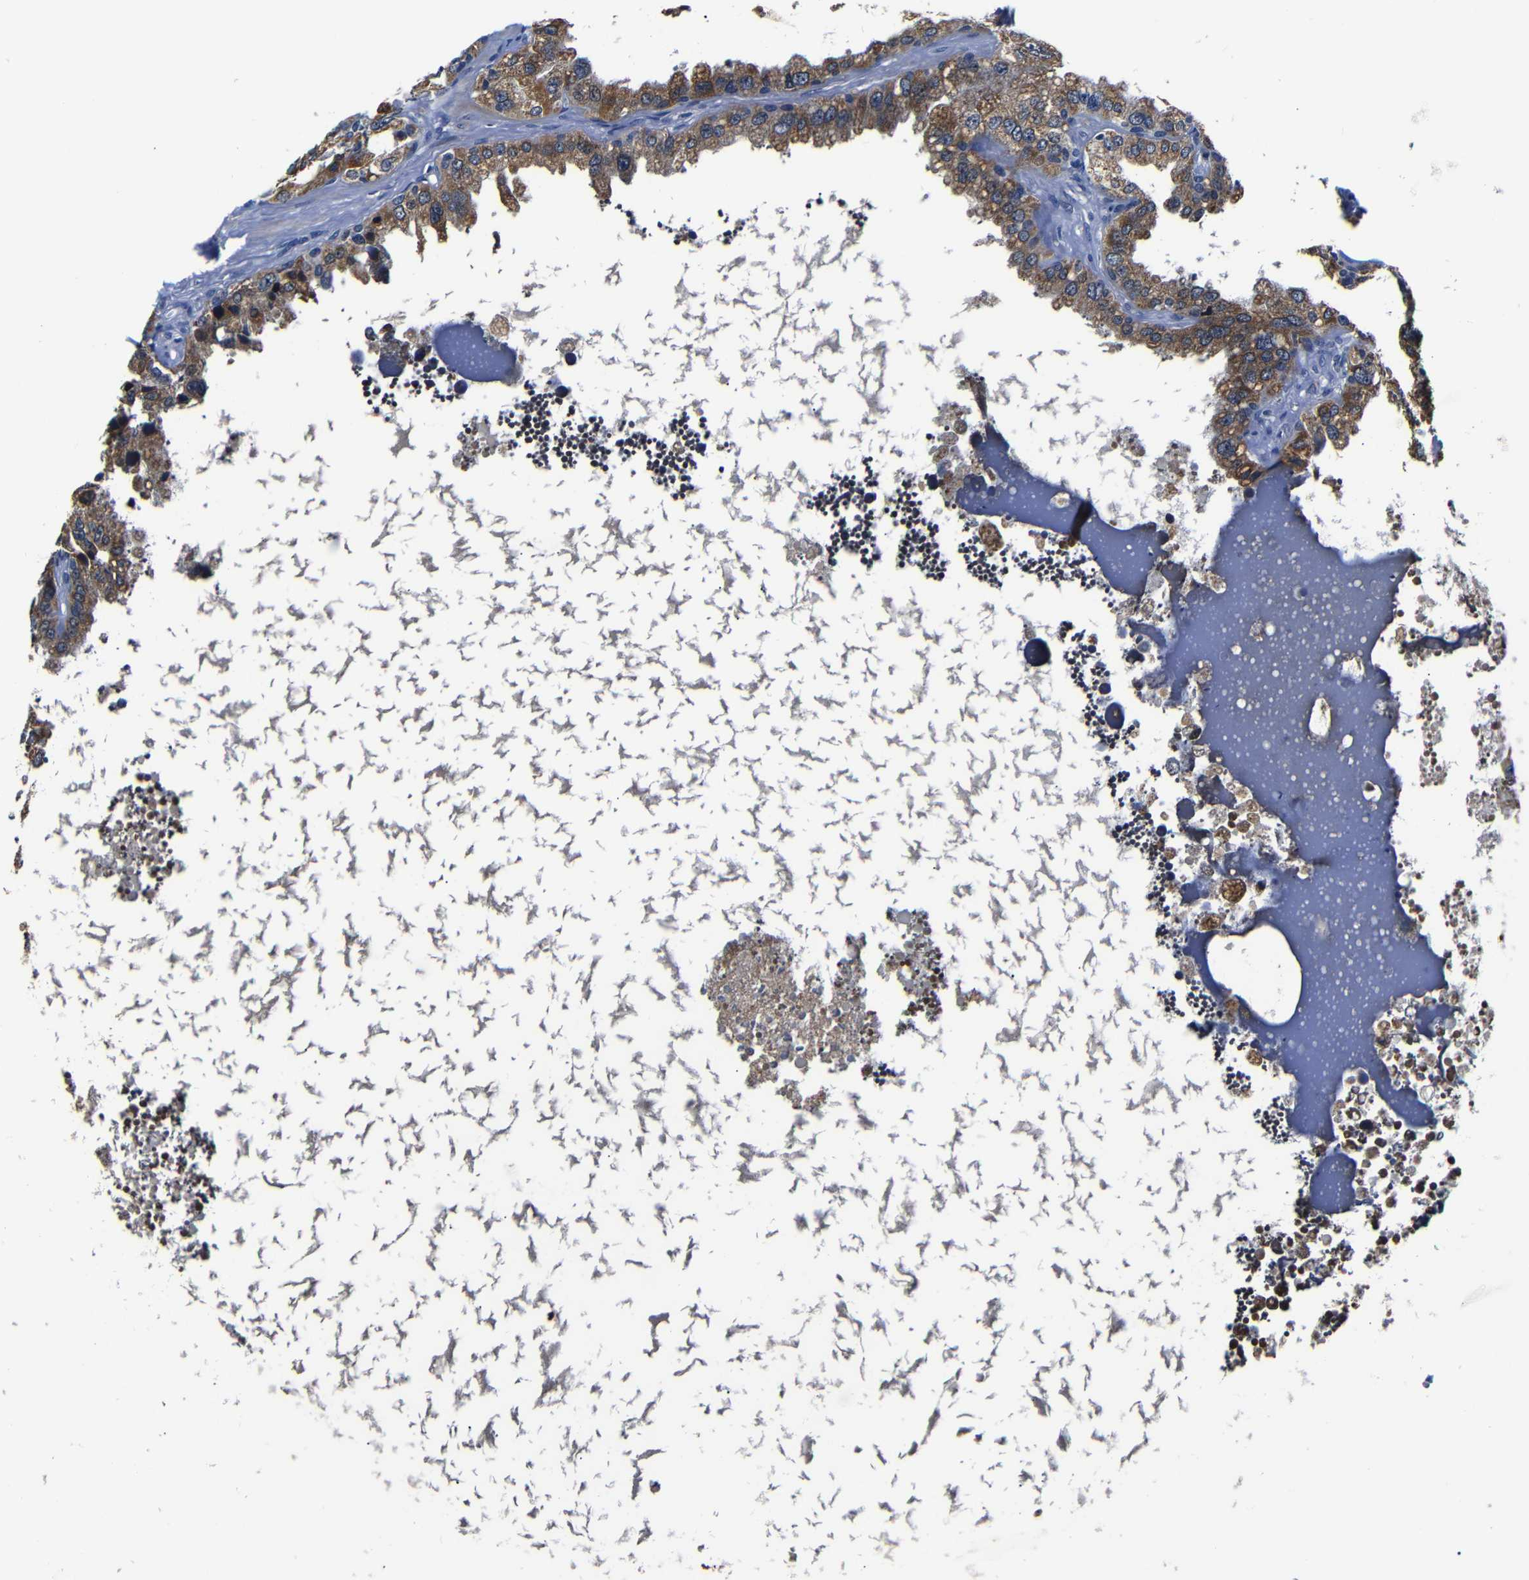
{"staining": {"intensity": "moderate", "quantity": ">75%", "location": "cytoplasmic/membranous"}, "tissue": "seminal vesicle", "cell_type": "Glandular cells", "image_type": "normal", "snomed": [{"axis": "morphology", "description": "Normal tissue, NOS"}, {"axis": "topography", "description": "Seminal veicle"}], "caption": "Immunohistochemical staining of unremarkable seminal vesicle exhibits moderate cytoplasmic/membranous protein expression in about >75% of glandular cells.", "gene": "DEPP1", "patient": {"sex": "male", "age": 68}}